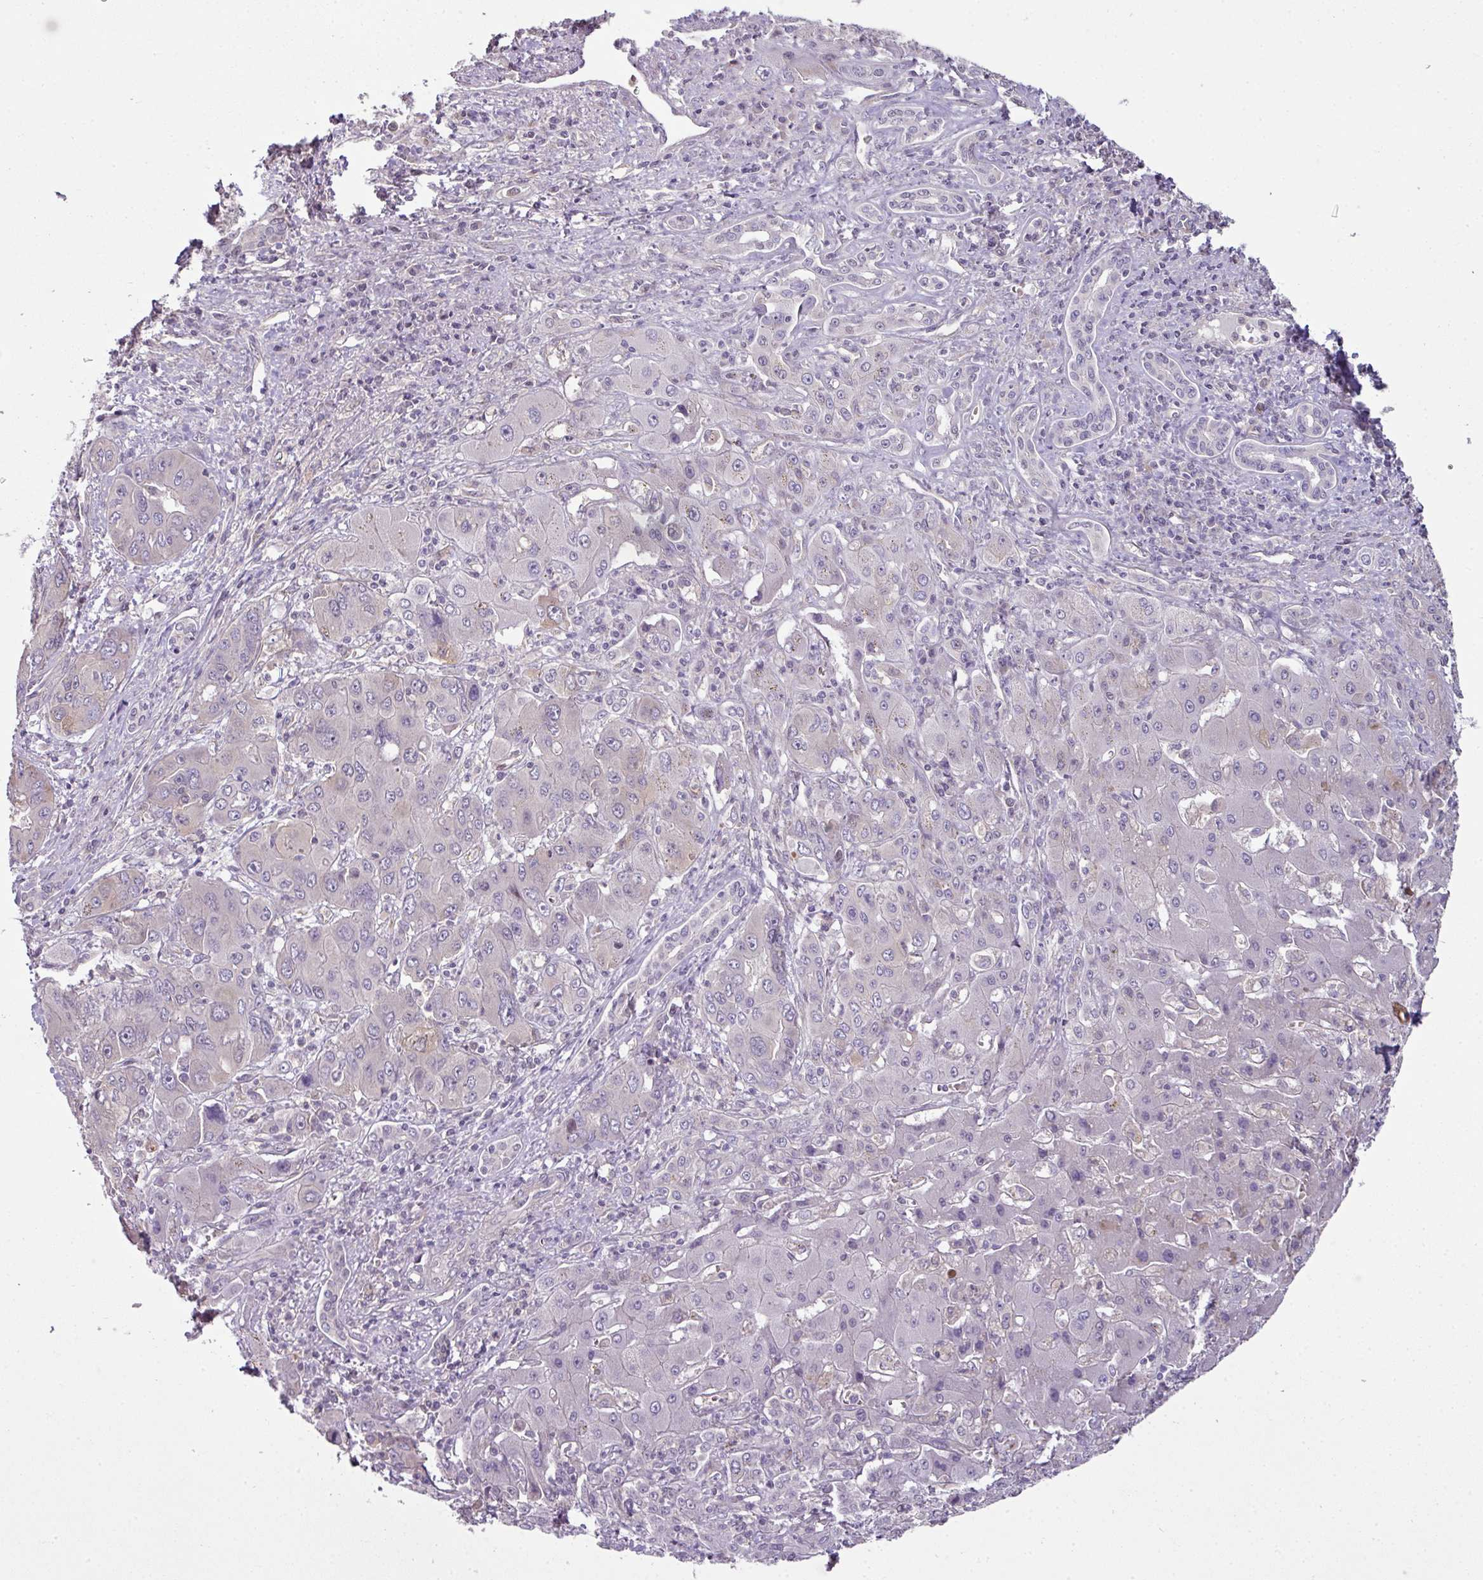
{"staining": {"intensity": "negative", "quantity": "none", "location": "none"}, "tissue": "liver cancer", "cell_type": "Tumor cells", "image_type": "cancer", "snomed": [{"axis": "morphology", "description": "Cholangiocarcinoma"}, {"axis": "topography", "description": "Liver"}], "caption": "A micrograph of liver cancer stained for a protein shows no brown staining in tumor cells.", "gene": "C19orf33", "patient": {"sex": "male", "age": 67}}